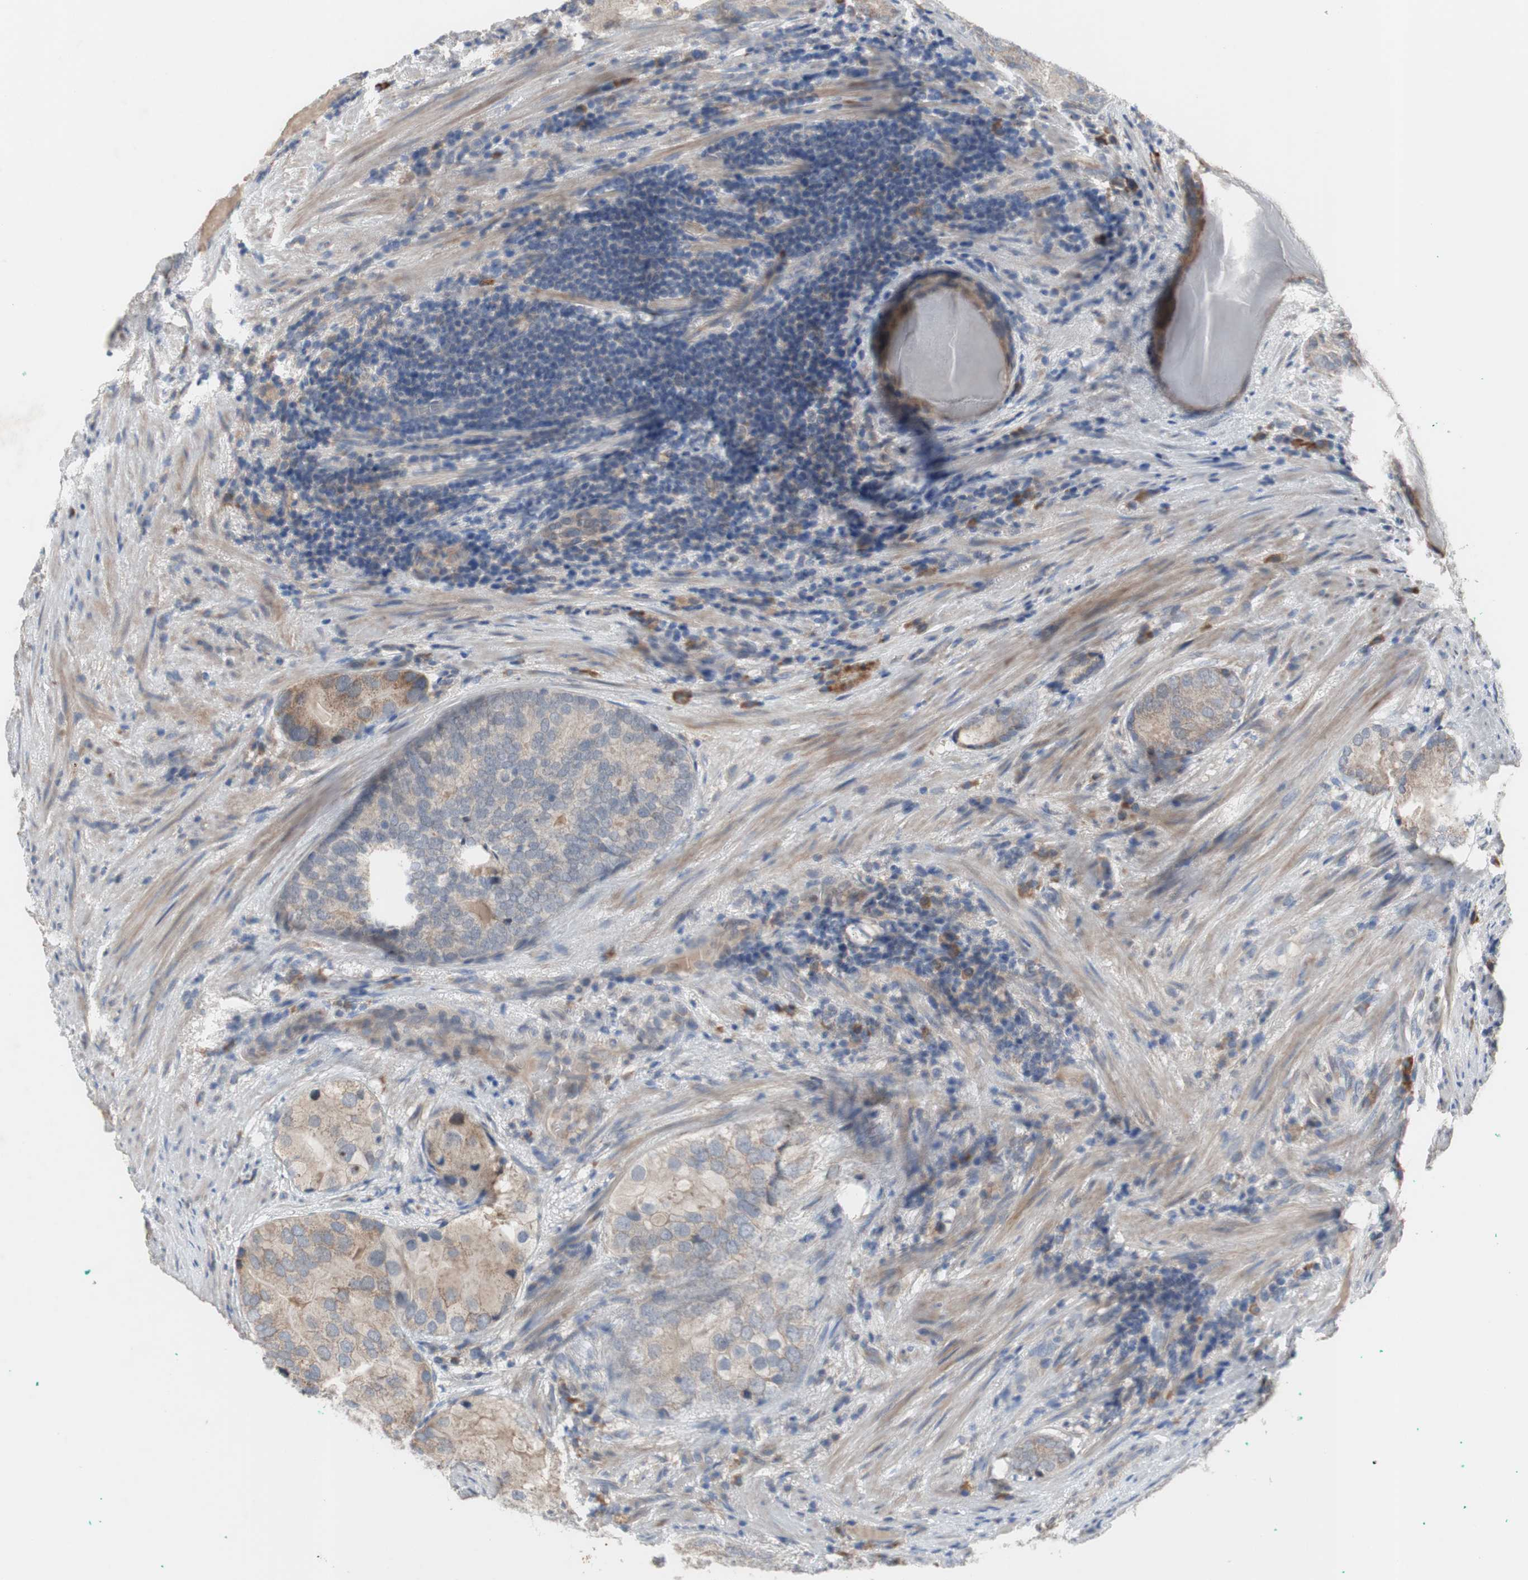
{"staining": {"intensity": "weak", "quantity": ">75%", "location": "cytoplasmic/membranous"}, "tissue": "prostate cancer", "cell_type": "Tumor cells", "image_type": "cancer", "snomed": [{"axis": "morphology", "description": "Adenocarcinoma, High grade"}, {"axis": "topography", "description": "Prostate"}], "caption": "A low amount of weak cytoplasmic/membranous positivity is identified in about >75% of tumor cells in prostate adenocarcinoma (high-grade) tissue.", "gene": "TTC14", "patient": {"sex": "male", "age": 66}}